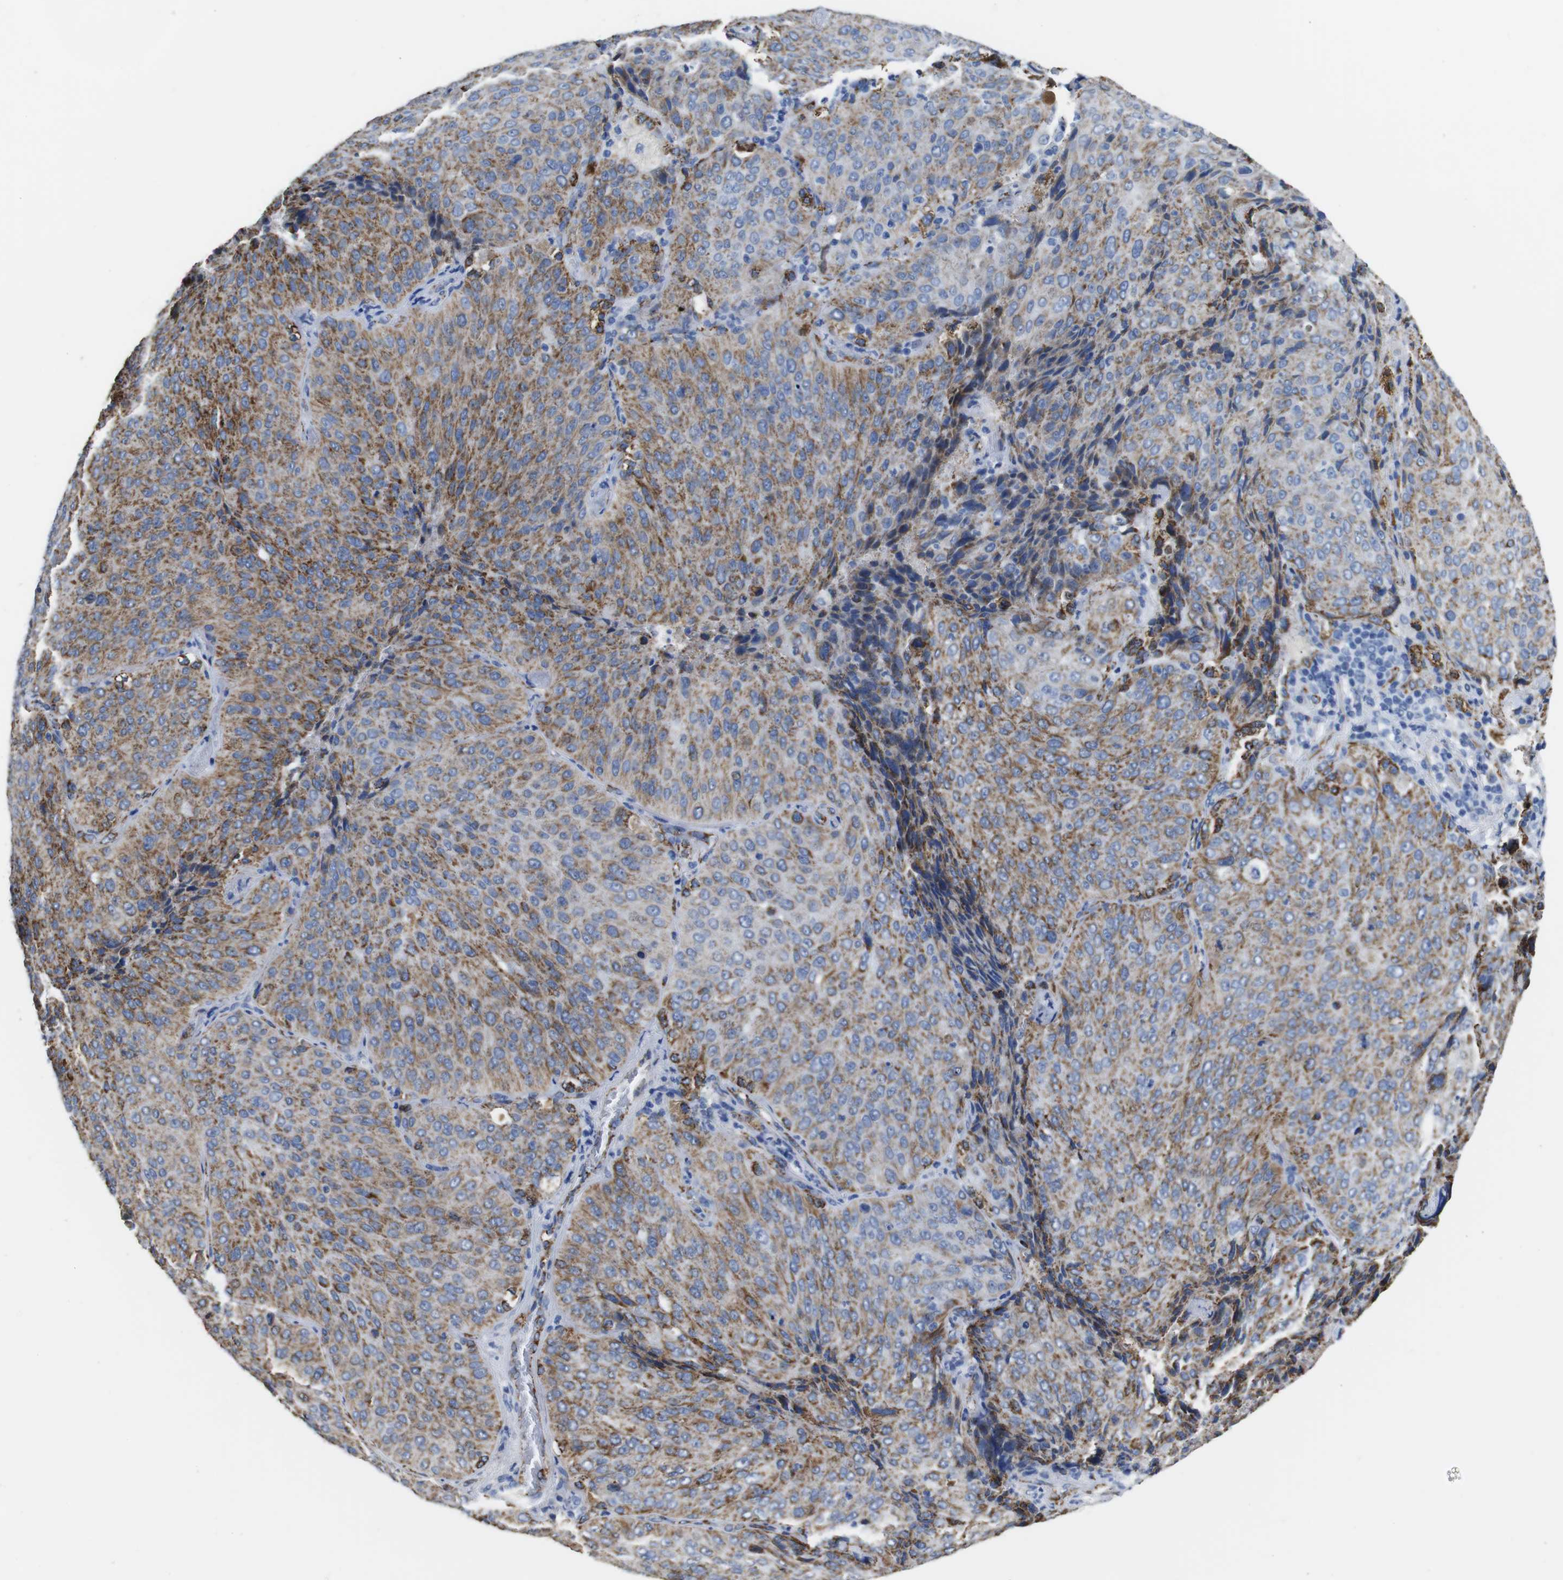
{"staining": {"intensity": "strong", "quantity": "25%-75%", "location": "cytoplasmic/membranous"}, "tissue": "lung cancer", "cell_type": "Tumor cells", "image_type": "cancer", "snomed": [{"axis": "morphology", "description": "Squamous cell carcinoma, NOS"}, {"axis": "topography", "description": "Lung"}], "caption": "A brown stain shows strong cytoplasmic/membranous expression of a protein in human lung cancer (squamous cell carcinoma) tumor cells. The staining is performed using DAB (3,3'-diaminobenzidine) brown chromogen to label protein expression. The nuclei are counter-stained blue using hematoxylin.", "gene": "MAOA", "patient": {"sex": "male", "age": 54}}